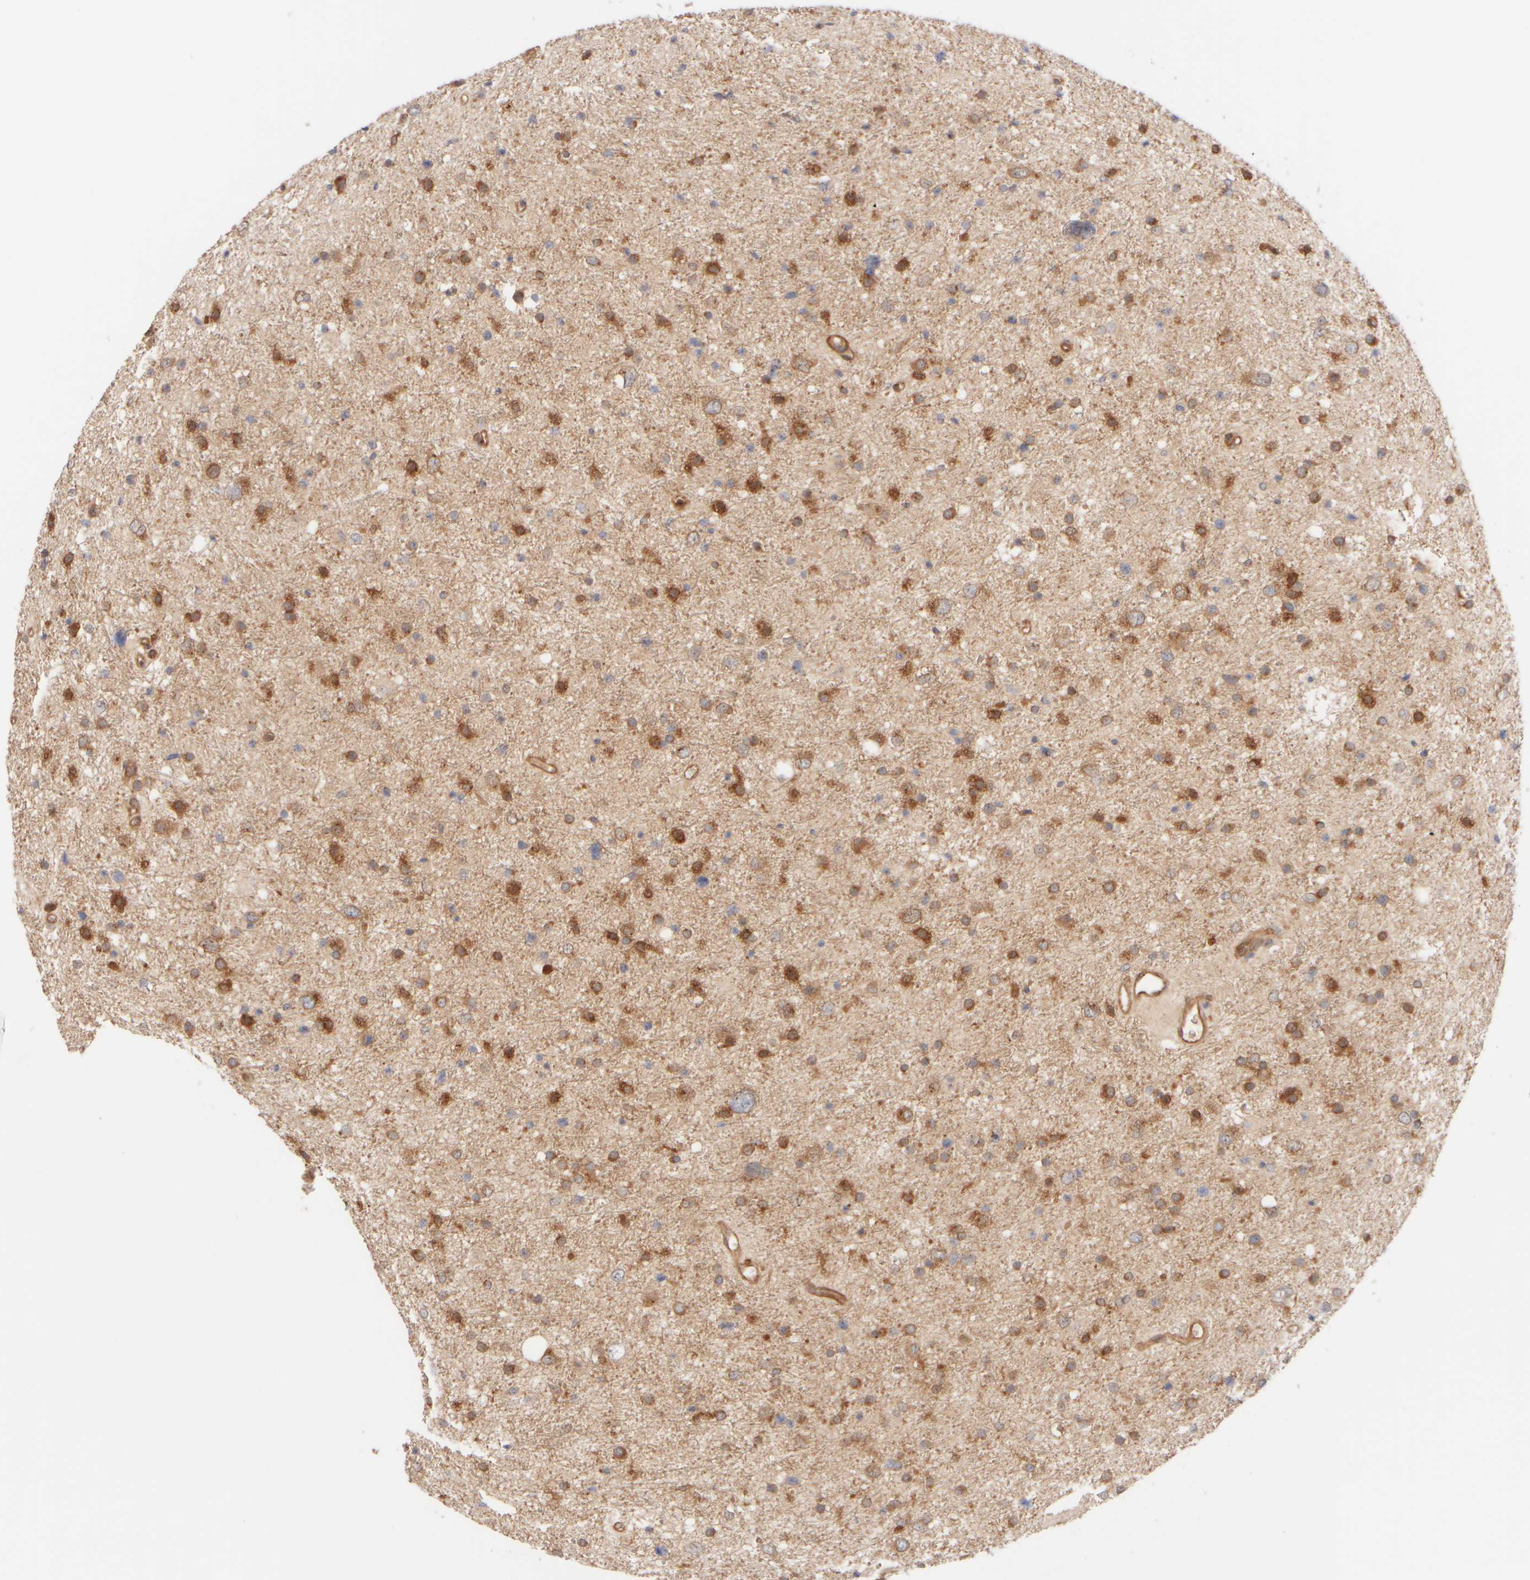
{"staining": {"intensity": "strong", "quantity": "25%-75%", "location": "cytoplasmic/membranous"}, "tissue": "glioma", "cell_type": "Tumor cells", "image_type": "cancer", "snomed": [{"axis": "morphology", "description": "Glioma, malignant, Low grade"}, {"axis": "topography", "description": "Brain"}], "caption": "Protein expression by IHC displays strong cytoplasmic/membranous expression in about 25%-75% of tumor cells in glioma.", "gene": "RABEP1", "patient": {"sex": "female", "age": 37}}